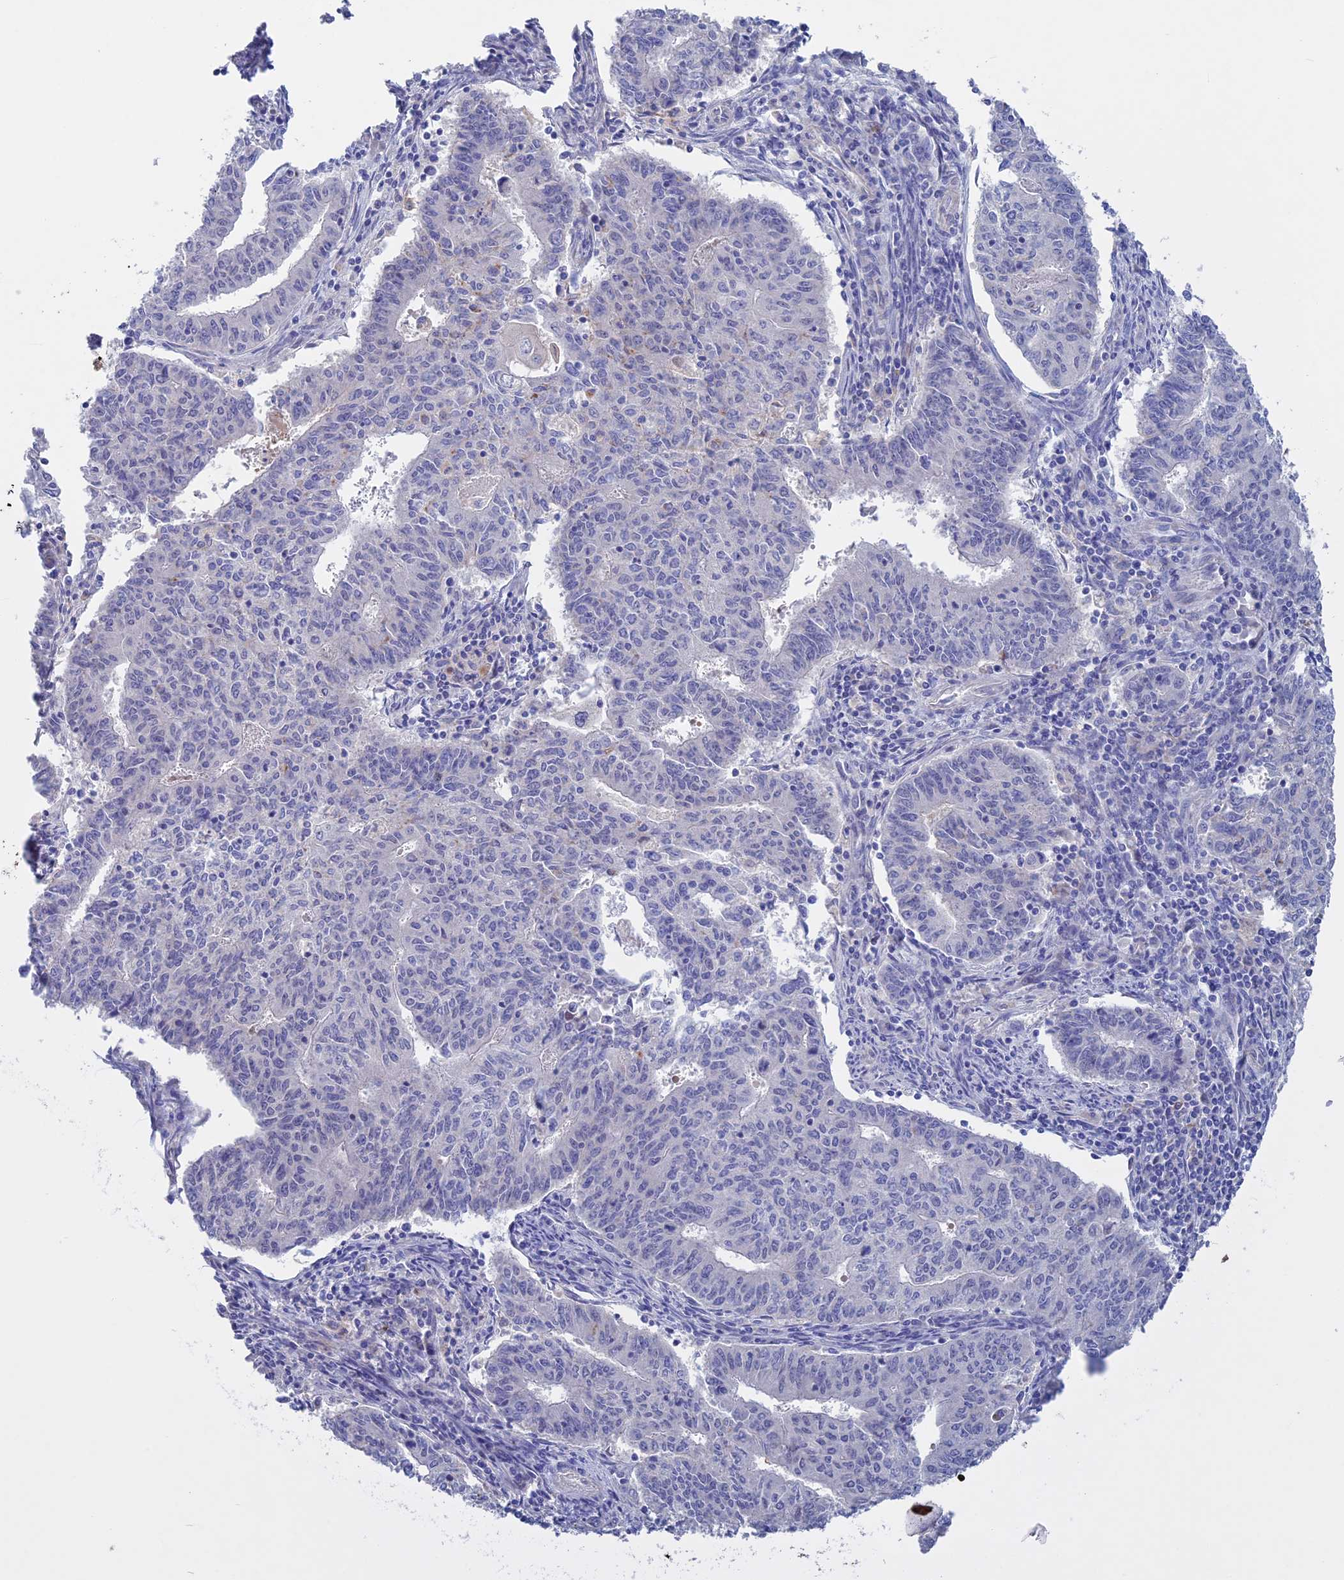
{"staining": {"intensity": "moderate", "quantity": "<25%", "location": "cytoplasmic/membranous"}, "tissue": "endometrial cancer", "cell_type": "Tumor cells", "image_type": "cancer", "snomed": [{"axis": "morphology", "description": "Adenocarcinoma, NOS"}, {"axis": "topography", "description": "Endometrium"}], "caption": "The histopathology image shows staining of endometrial adenocarcinoma, revealing moderate cytoplasmic/membranous protein expression (brown color) within tumor cells. Using DAB (brown) and hematoxylin (blue) stains, captured at high magnification using brightfield microscopy.", "gene": "SLC2A6", "patient": {"sex": "female", "age": 59}}